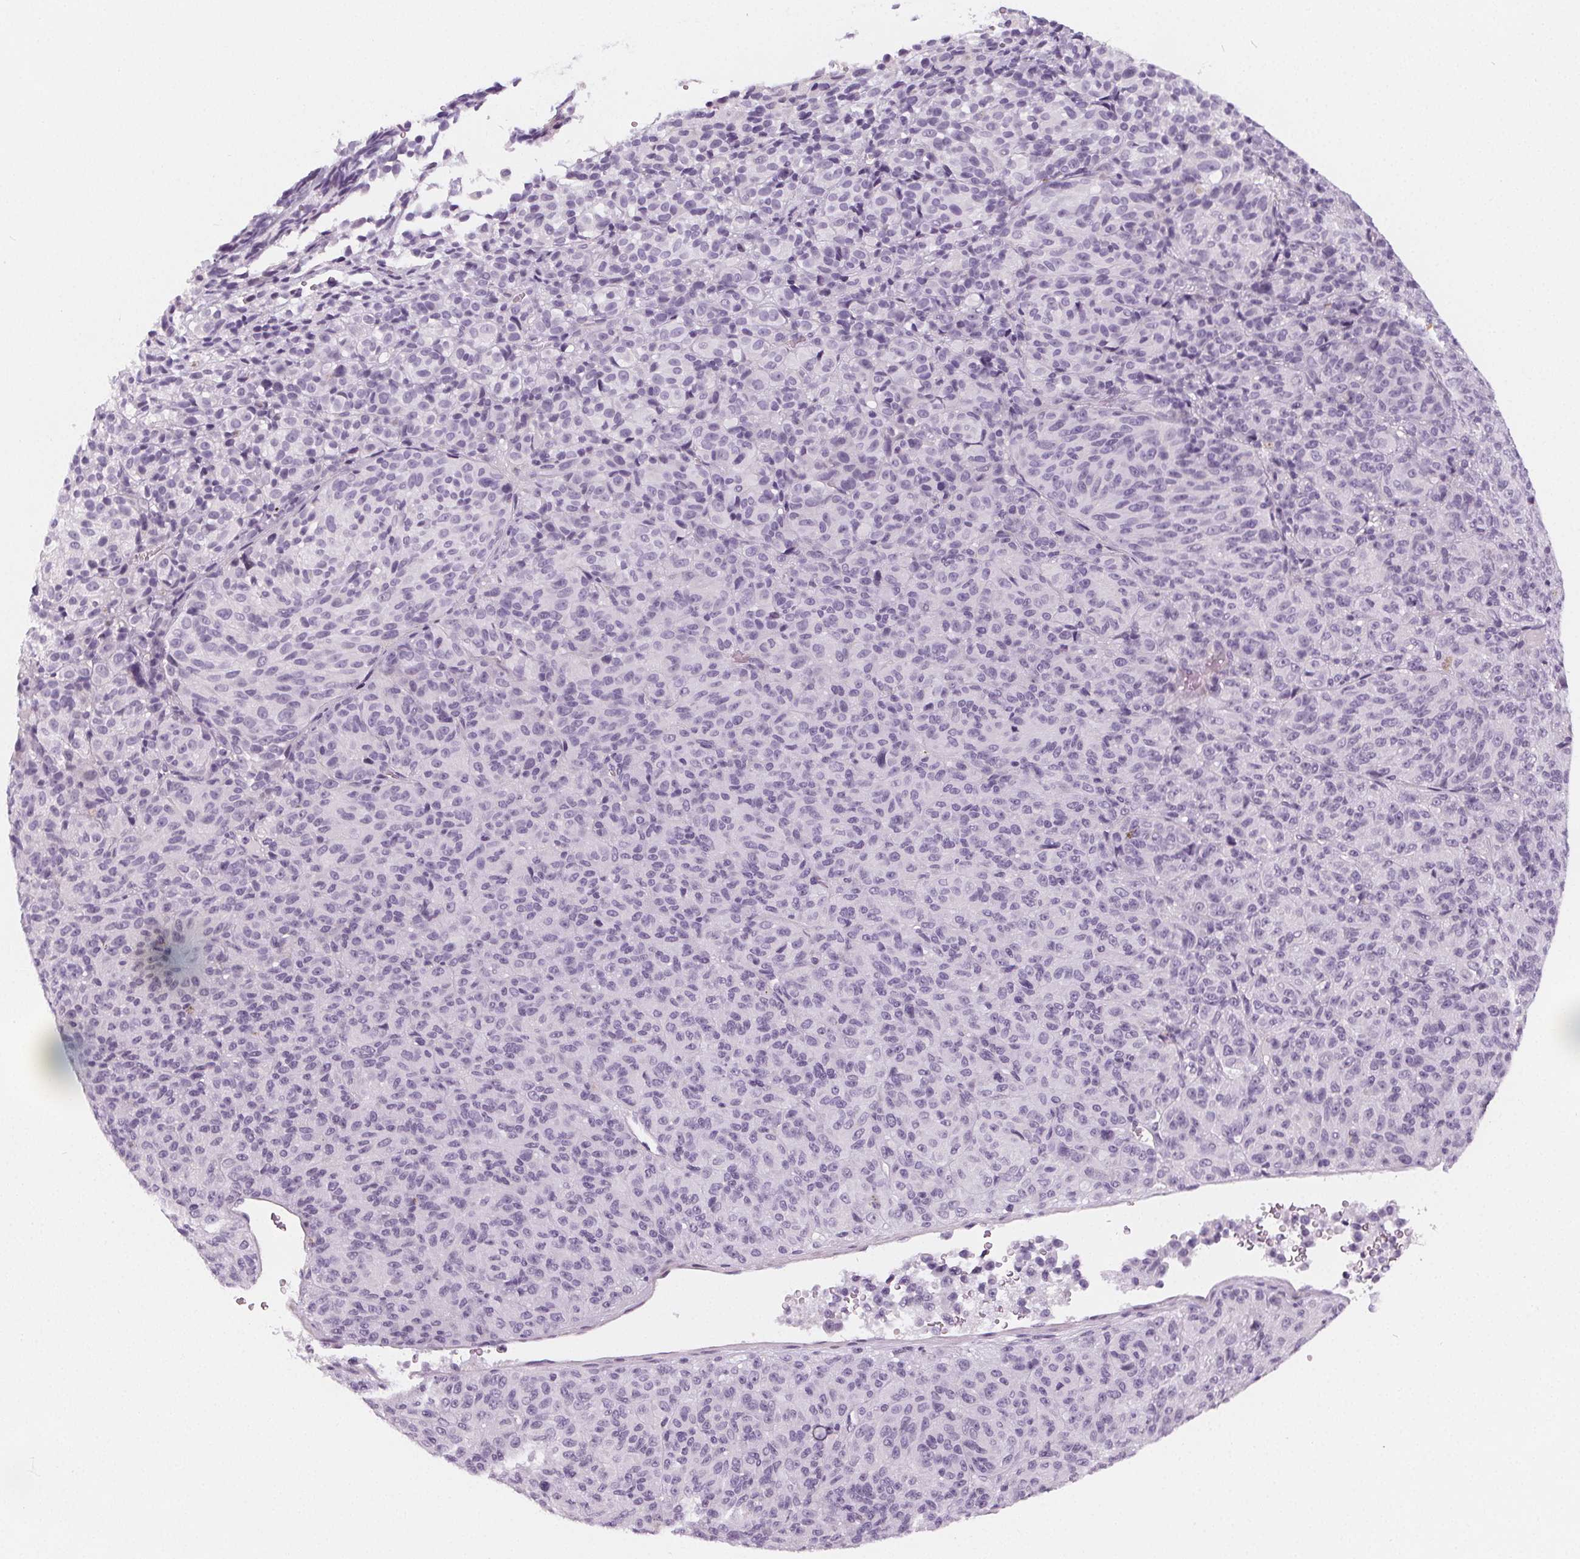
{"staining": {"intensity": "negative", "quantity": "none", "location": "none"}, "tissue": "melanoma", "cell_type": "Tumor cells", "image_type": "cancer", "snomed": [{"axis": "morphology", "description": "Malignant melanoma, Metastatic site"}, {"axis": "topography", "description": "Brain"}], "caption": "Malignant melanoma (metastatic site) was stained to show a protein in brown. There is no significant positivity in tumor cells.", "gene": "SLC5A12", "patient": {"sex": "female", "age": 56}}